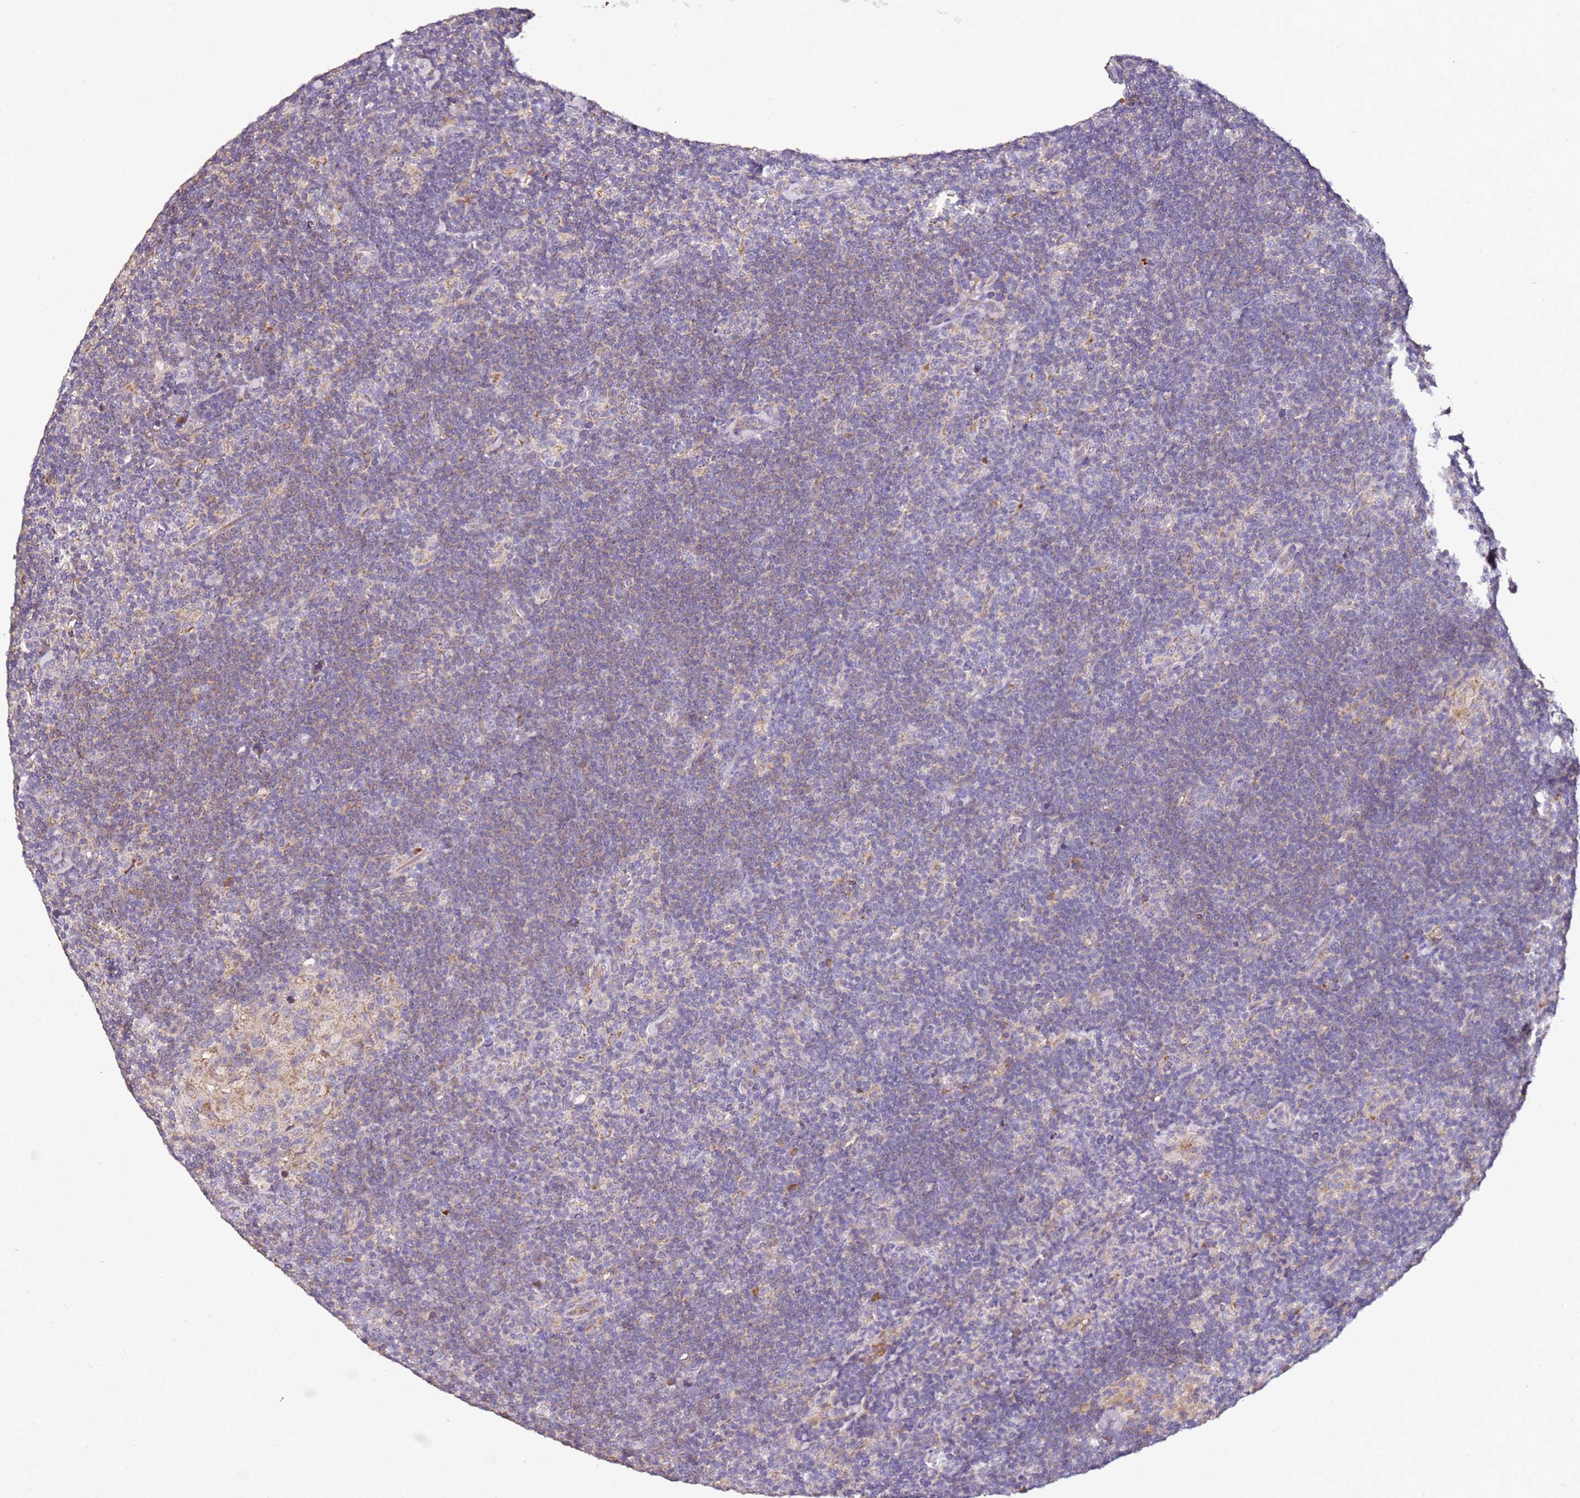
{"staining": {"intensity": "negative", "quantity": "none", "location": "none"}, "tissue": "lymphoma", "cell_type": "Tumor cells", "image_type": "cancer", "snomed": [{"axis": "morphology", "description": "Hodgkin's disease, NOS"}, {"axis": "topography", "description": "Lymph node"}], "caption": "Hodgkin's disease was stained to show a protein in brown. There is no significant expression in tumor cells. The staining is performed using DAB (3,3'-diaminobenzidine) brown chromogen with nuclei counter-stained in using hematoxylin.", "gene": "OR2B11", "patient": {"sex": "female", "age": 57}}